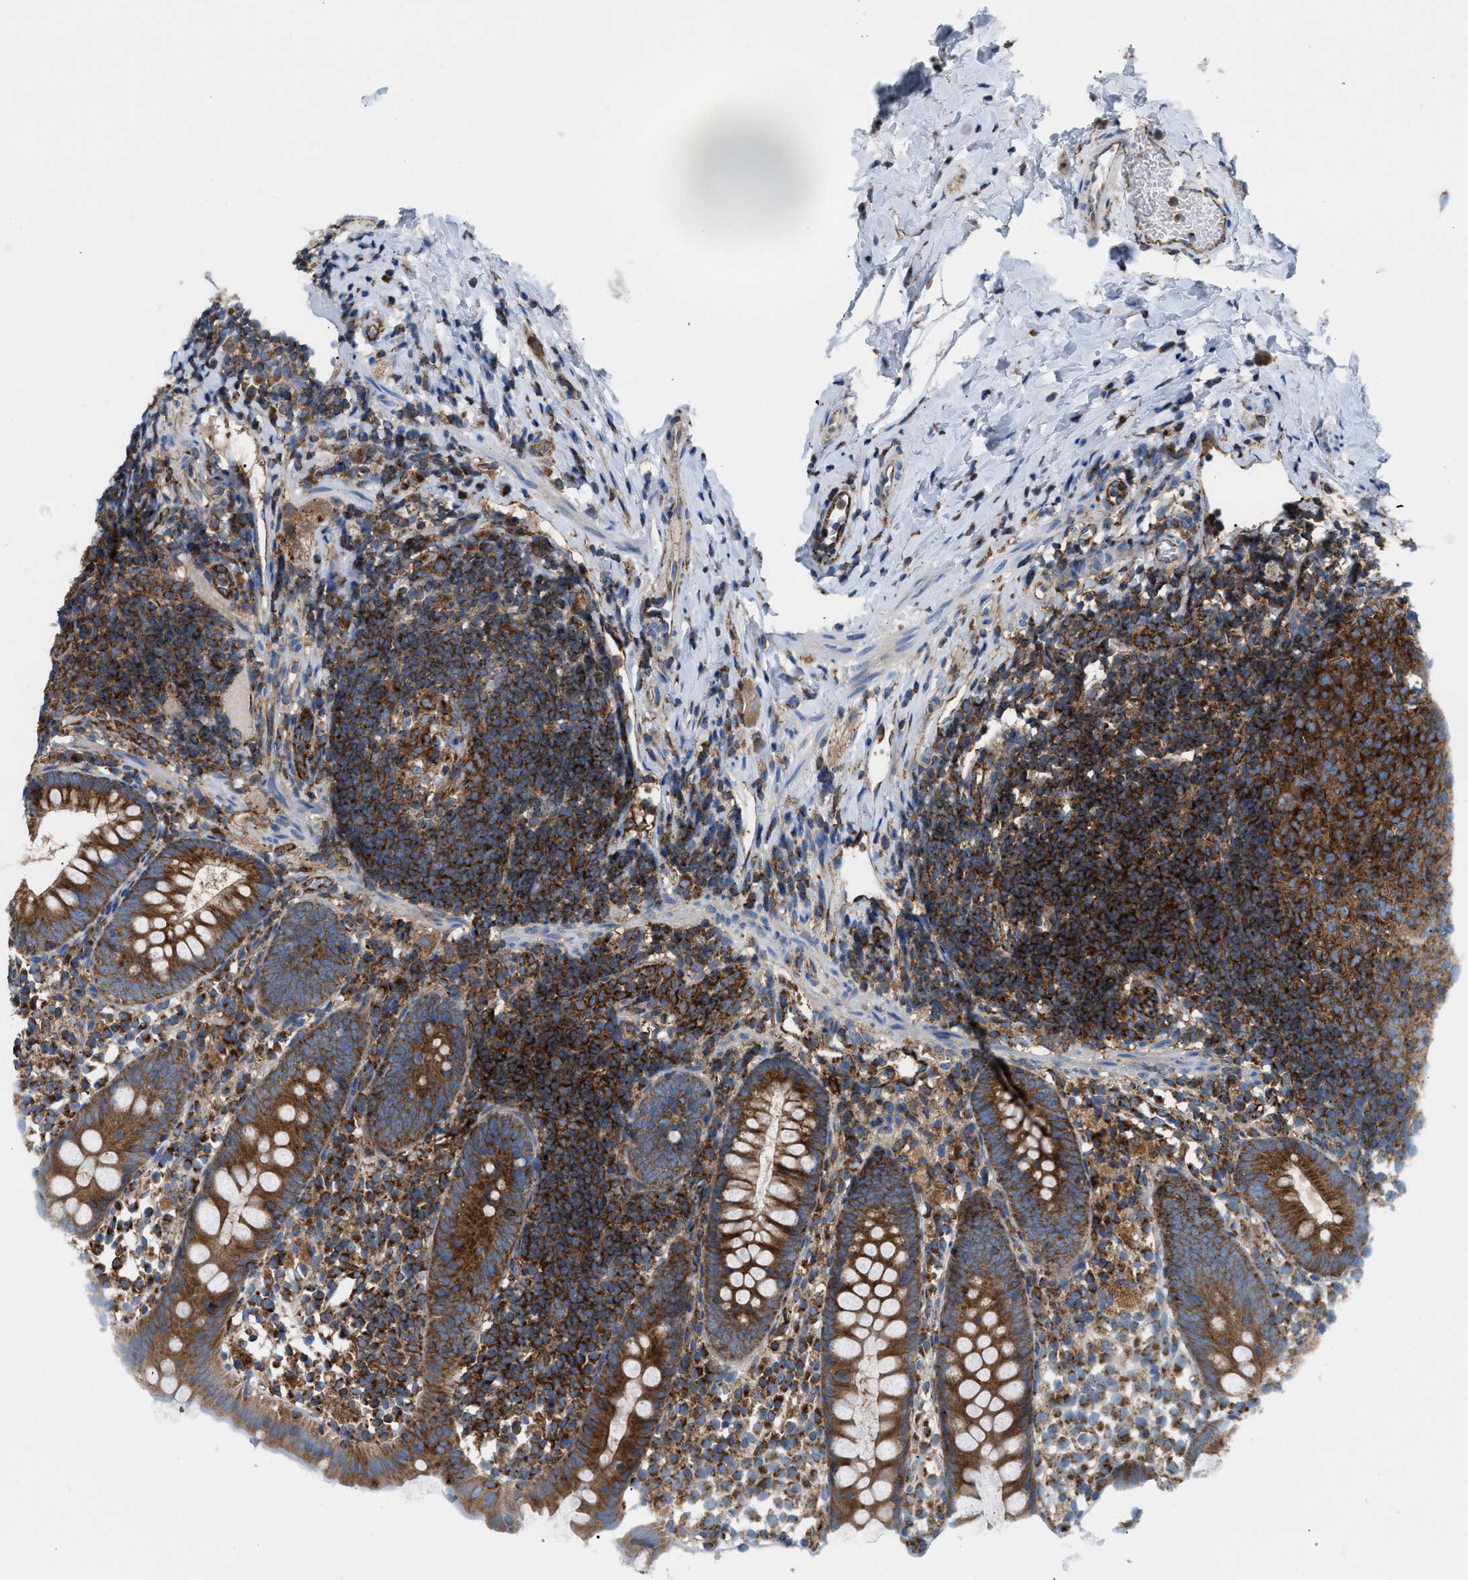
{"staining": {"intensity": "strong", "quantity": ">75%", "location": "cytoplasmic/membranous"}, "tissue": "appendix", "cell_type": "Glandular cells", "image_type": "normal", "snomed": [{"axis": "morphology", "description": "Normal tissue, NOS"}, {"axis": "topography", "description": "Appendix"}], "caption": "Protein staining of unremarkable appendix exhibits strong cytoplasmic/membranous expression in approximately >75% of glandular cells.", "gene": "TBC1D15", "patient": {"sex": "female", "age": 20}}